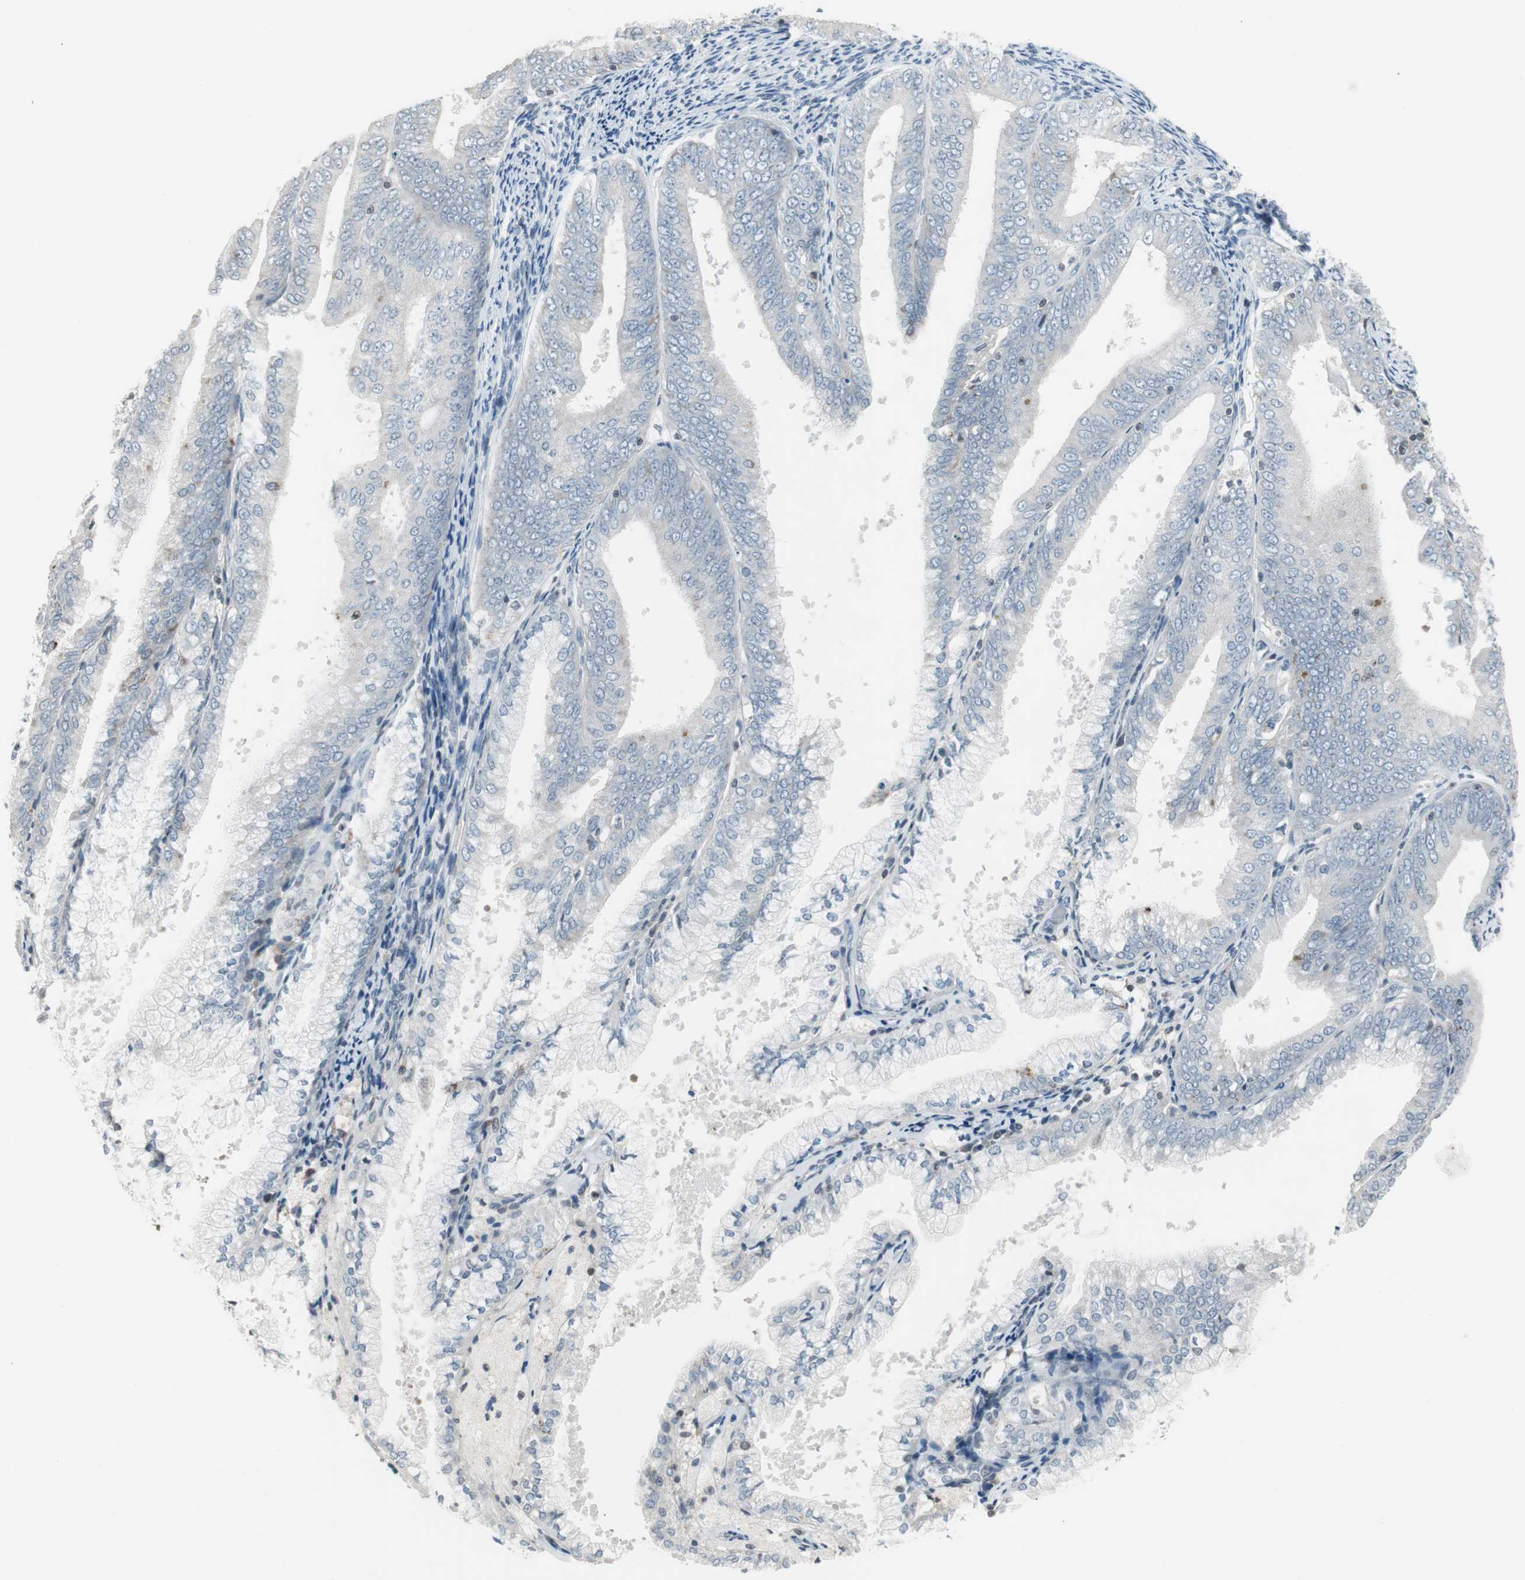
{"staining": {"intensity": "weak", "quantity": "<25%", "location": "cytoplasmic/membranous"}, "tissue": "endometrial cancer", "cell_type": "Tumor cells", "image_type": "cancer", "snomed": [{"axis": "morphology", "description": "Adenocarcinoma, NOS"}, {"axis": "topography", "description": "Endometrium"}], "caption": "An IHC image of endometrial adenocarcinoma is shown. There is no staining in tumor cells of endometrial adenocarcinoma.", "gene": "ARG2", "patient": {"sex": "female", "age": 63}}